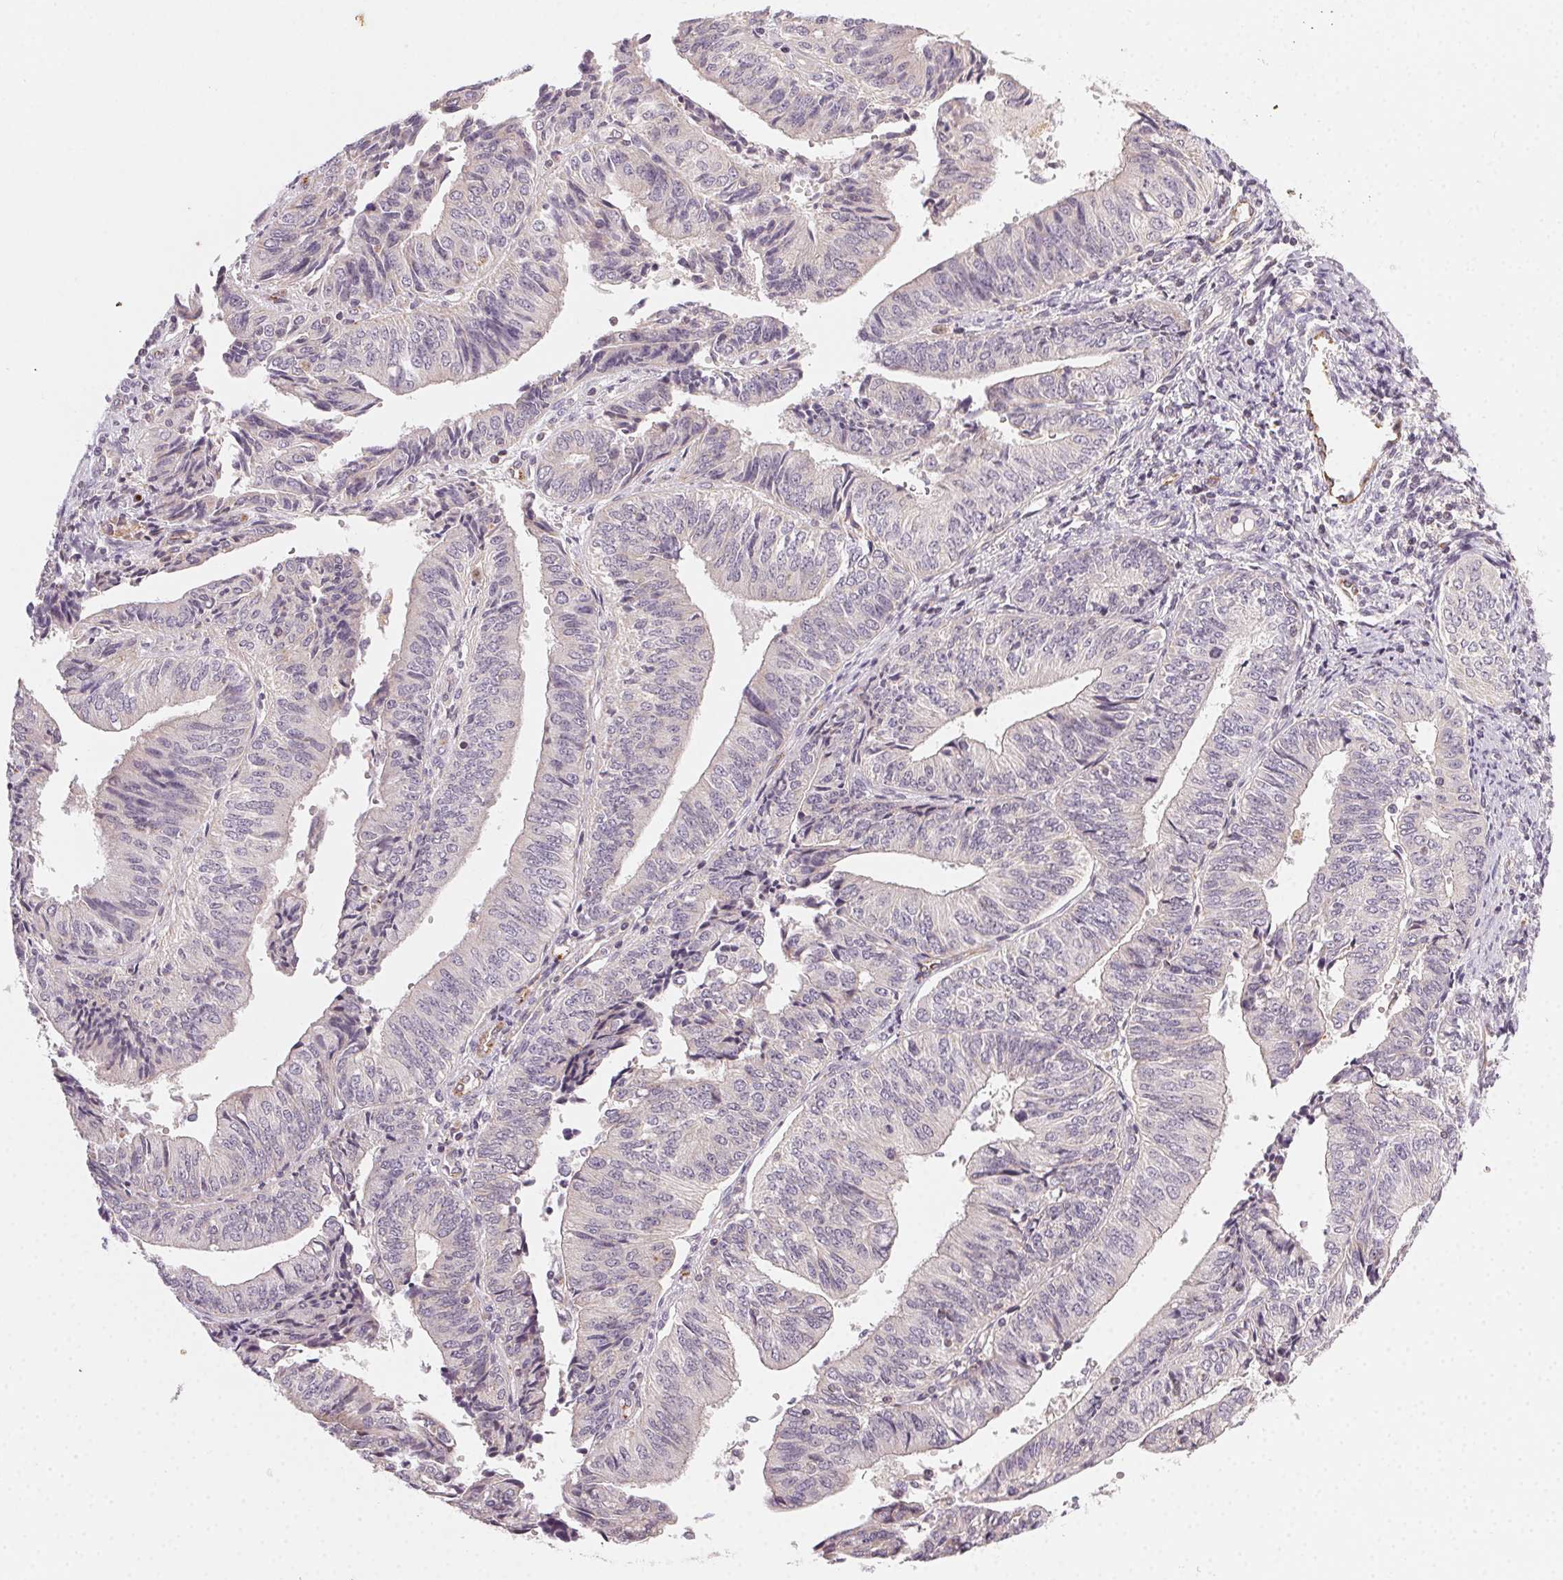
{"staining": {"intensity": "negative", "quantity": "none", "location": "none"}, "tissue": "endometrial cancer", "cell_type": "Tumor cells", "image_type": "cancer", "snomed": [{"axis": "morphology", "description": "Adenocarcinoma, NOS"}, {"axis": "topography", "description": "Endometrium"}], "caption": "There is no significant staining in tumor cells of endometrial adenocarcinoma.", "gene": "NCOA4", "patient": {"sex": "female", "age": 58}}